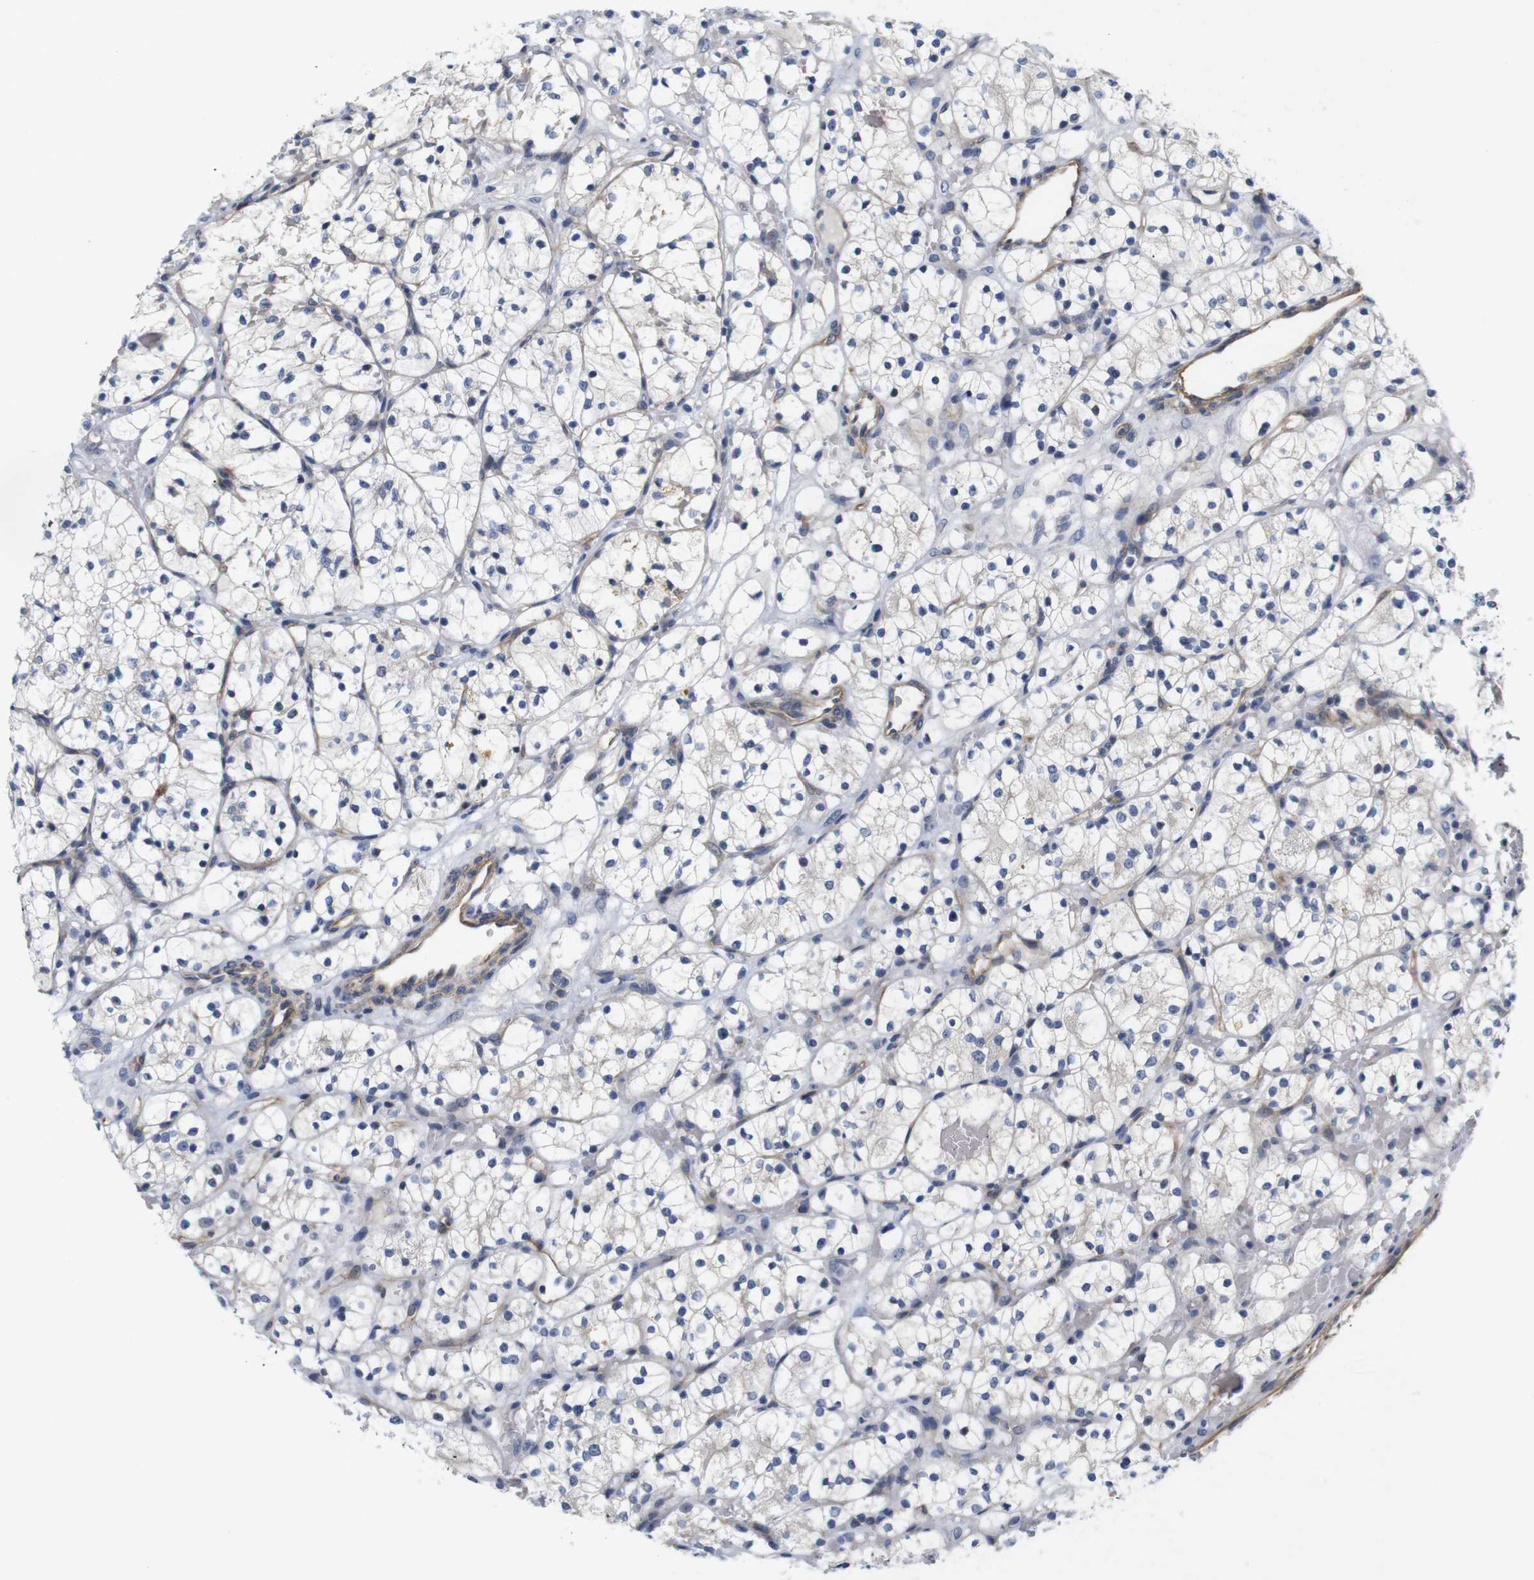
{"staining": {"intensity": "negative", "quantity": "none", "location": "none"}, "tissue": "renal cancer", "cell_type": "Tumor cells", "image_type": "cancer", "snomed": [{"axis": "morphology", "description": "Adenocarcinoma, NOS"}, {"axis": "topography", "description": "Kidney"}], "caption": "Photomicrograph shows no significant protein staining in tumor cells of renal cancer (adenocarcinoma).", "gene": "CYB561", "patient": {"sex": "female", "age": 60}}